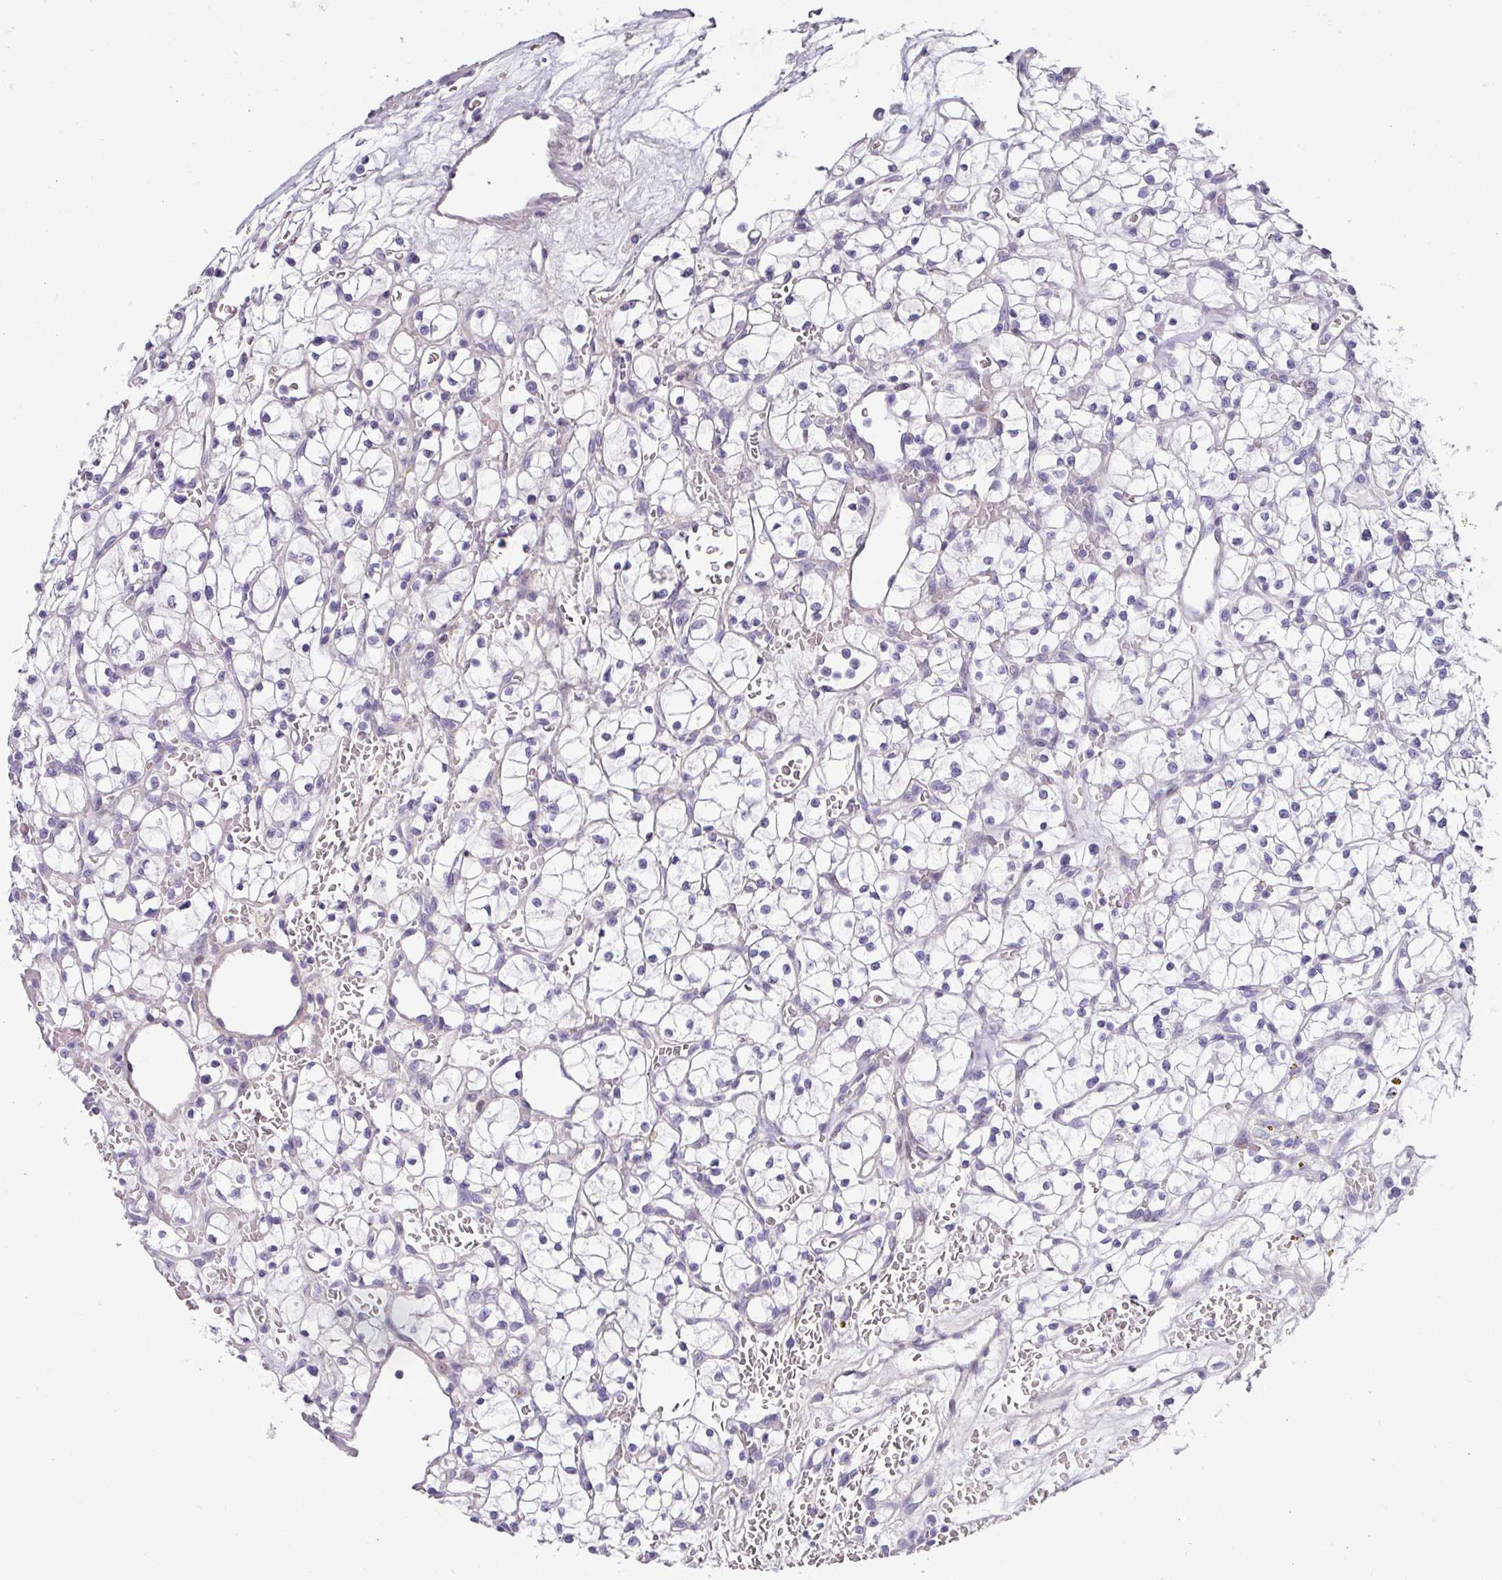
{"staining": {"intensity": "negative", "quantity": "none", "location": "none"}, "tissue": "renal cancer", "cell_type": "Tumor cells", "image_type": "cancer", "snomed": [{"axis": "morphology", "description": "Adenocarcinoma, NOS"}, {"axis": "topography", "description": "Kidney"}], "caption": "Immunohistochemistry of human renal adenocarcinoma exhibits no expression in tumor cells. The staining is performed using DAB brown chromogen with nuclei counter-stained in using hematoxylin.", "gene": "ANKRD29", "patient": {"sex": "female", "age": 64}}